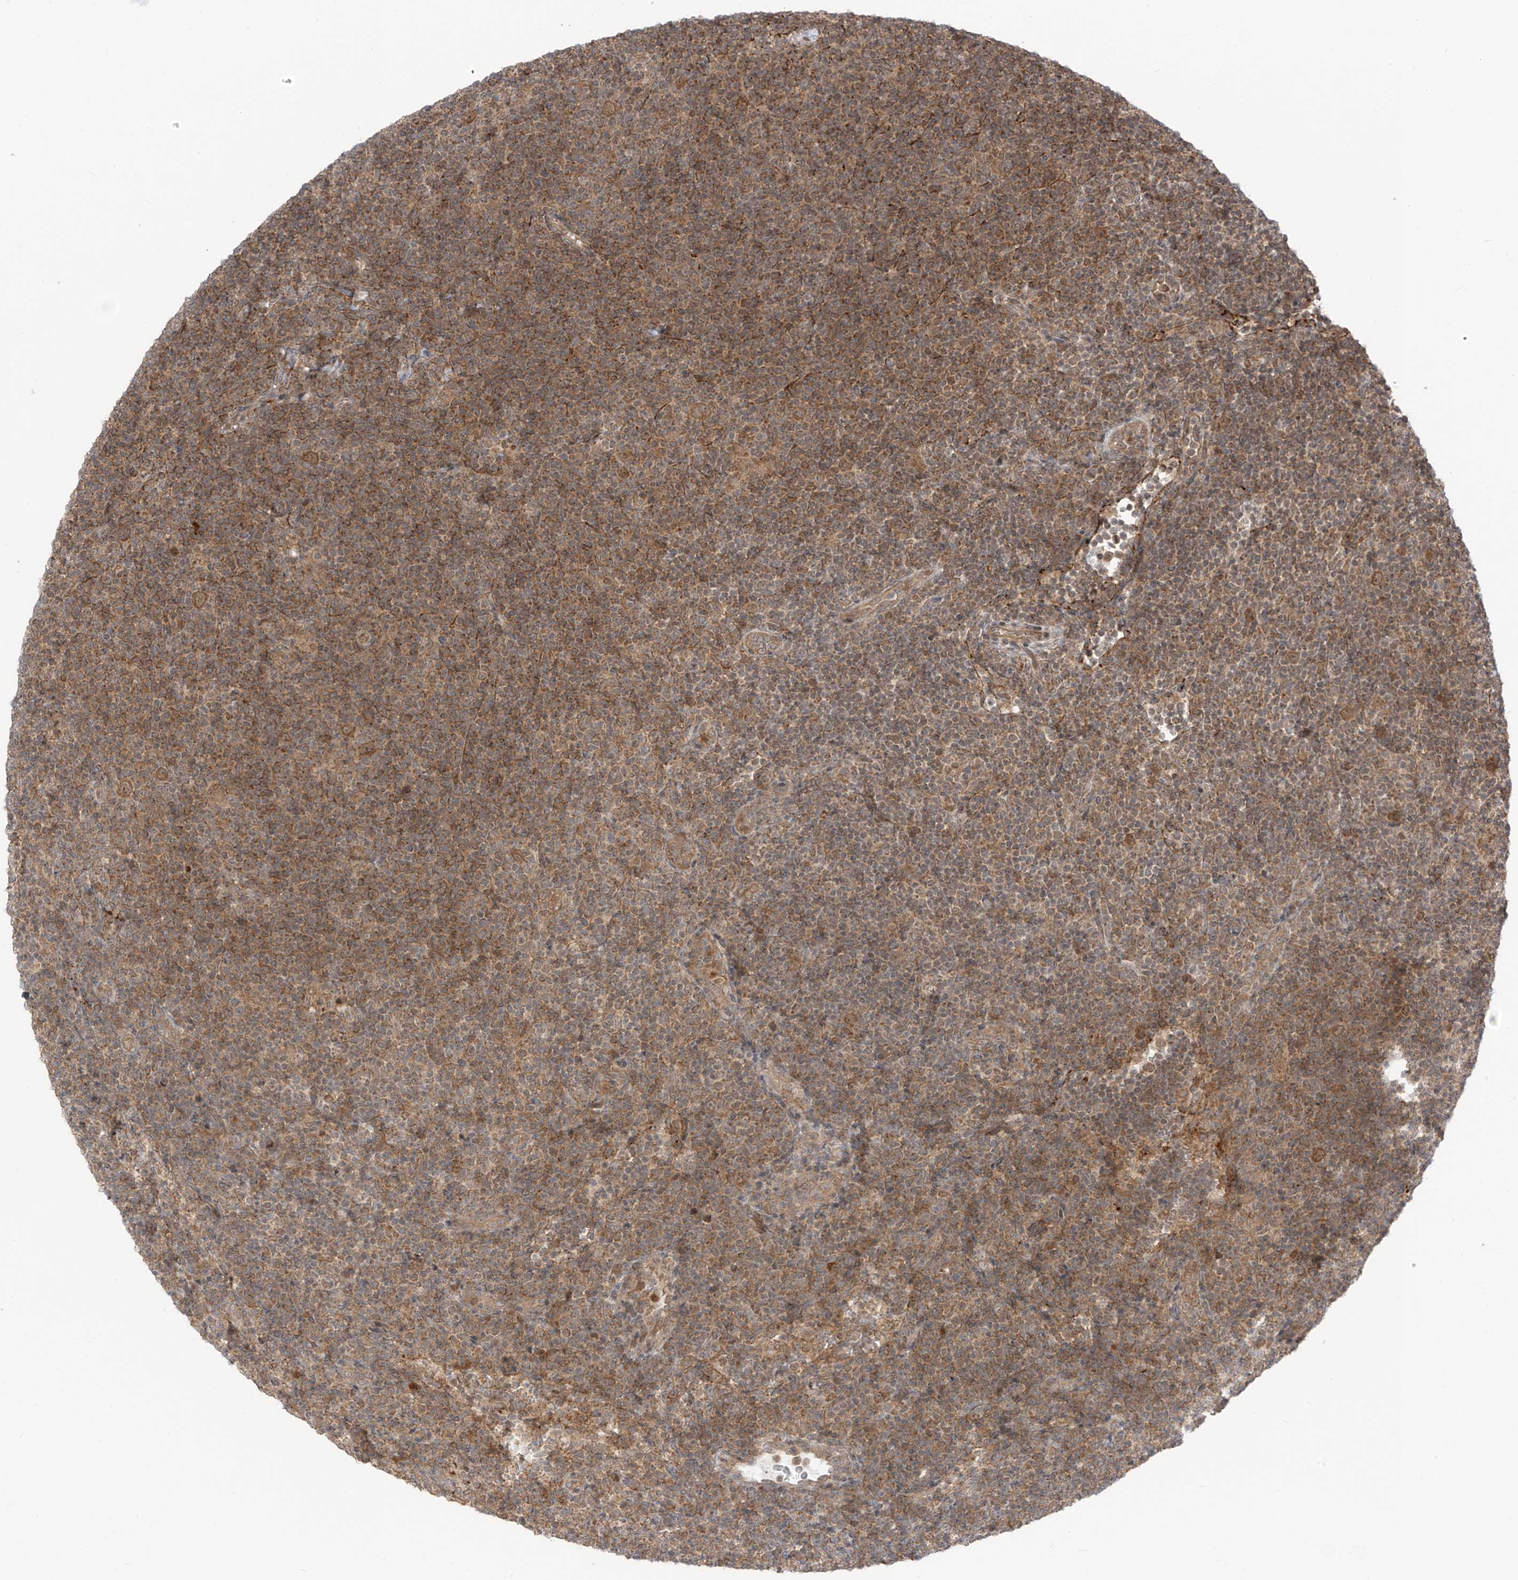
{"staining": {"intensity": "moderate", "quantity": ">75%", "location": "cytoplasmic/membranous"}, "tissue": "lymphoma", "cell_type": "Tumor cells", "image_type": "cancer", "snomed": [{"axis": "morphology", "description": "Hodgkin's disease, NOS"}, {"axis": "topography", "description": "Lymph node"}], "caption": "About >75% of tumor cells in human Hodgkin's disease exhibit moderate cytoplasmic/membranous protein expression as visualized by brown immunohistochemical staining.", "gene": "PDE11A", "patient": {"sex": "female", "age": 57}}